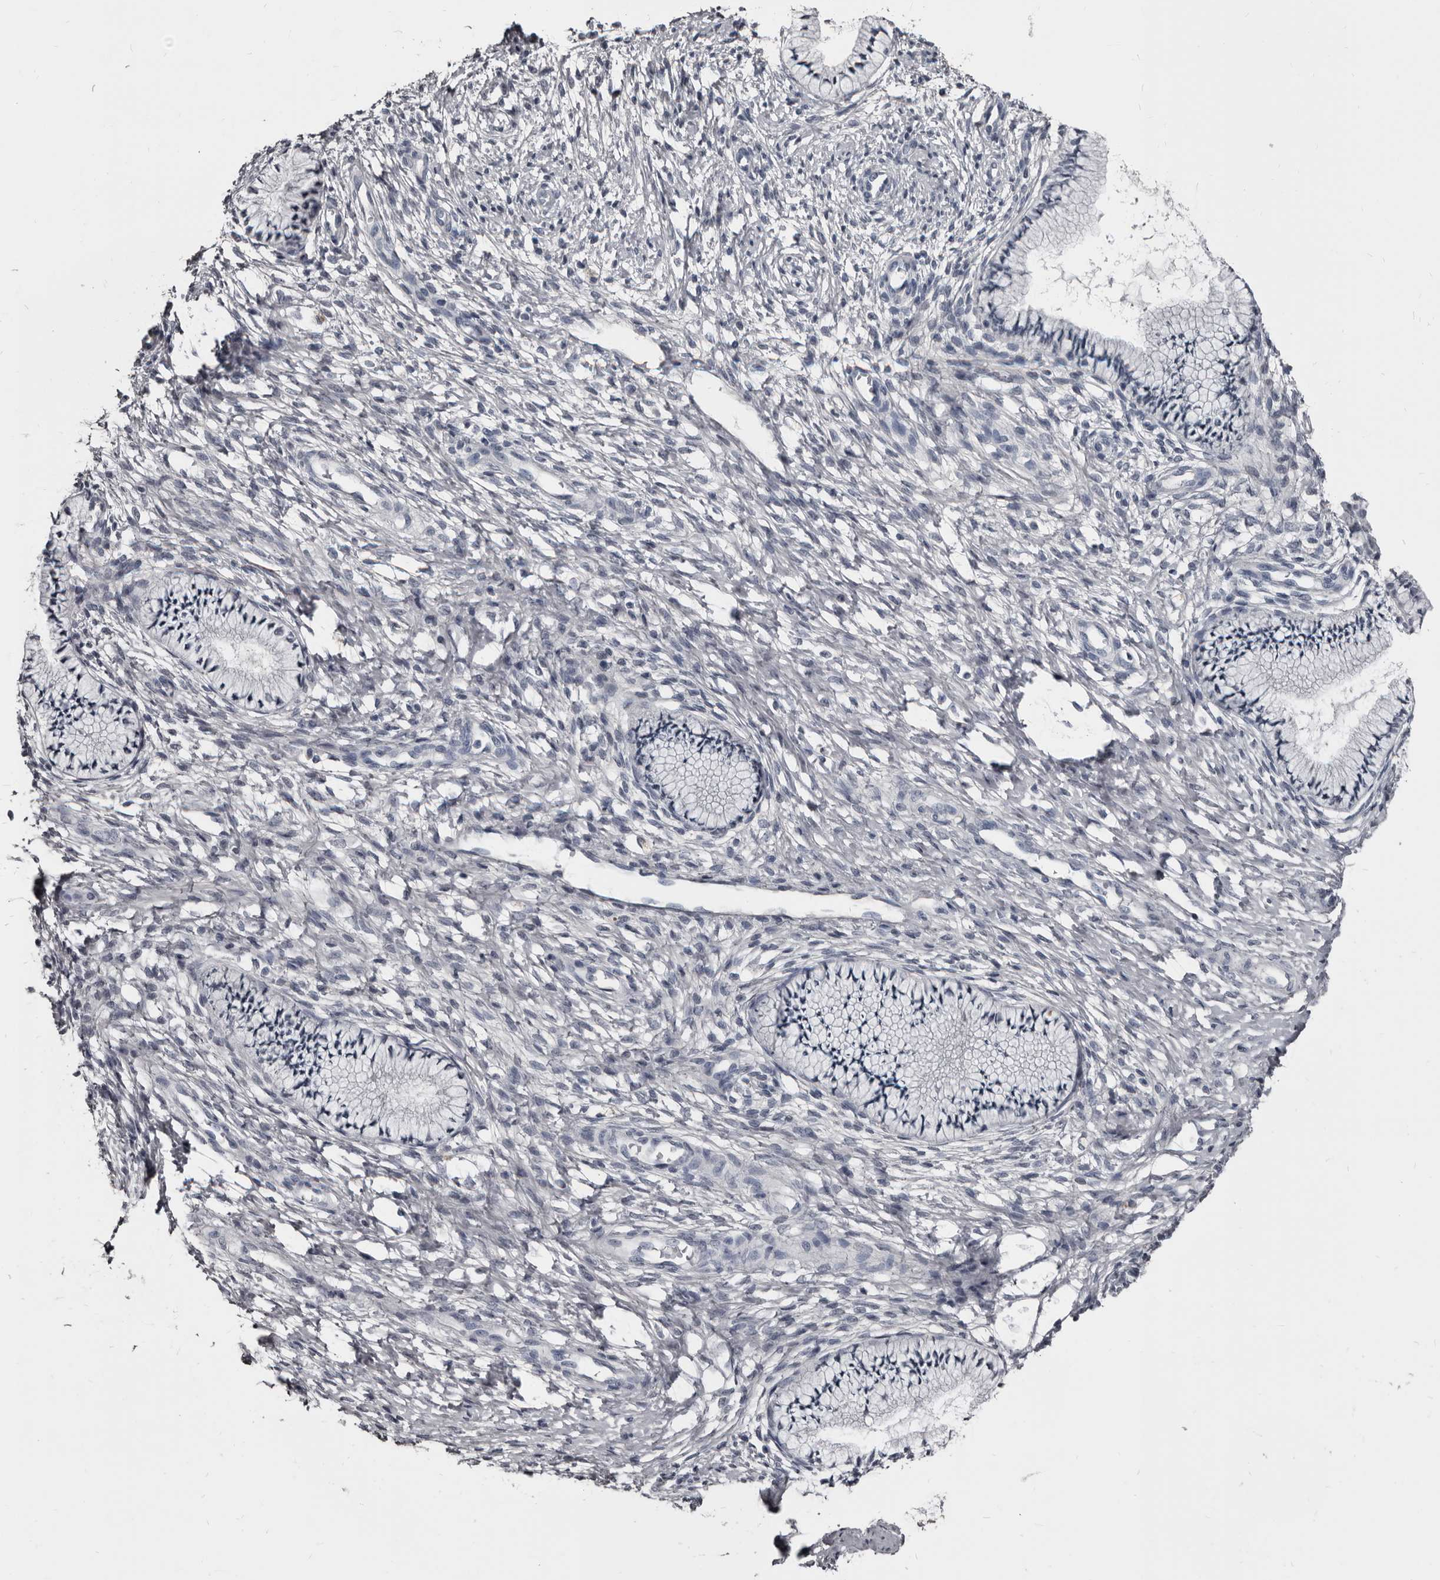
{"staining": {"intensity": "negative", "quantity": "none", "location": "none"}, "tissue": "cervix", "cell_type": "Glandular cells", "image_type": "normal", "snomed": [{"axis": "morphology", "description": "Normal tissue, NOS"}, {"axis": "topography", "description": "Cervix"}], "caption": "Immunohistochemistry (IHC) micrograph of unremarkable cervix: human cervix stained with DAB (3,3'-diaminobenzidine) demonstrates no significant protein positivity in glandular cells.", "gene": "GREB1", "patient": {"sex": "female", "age": 36}}